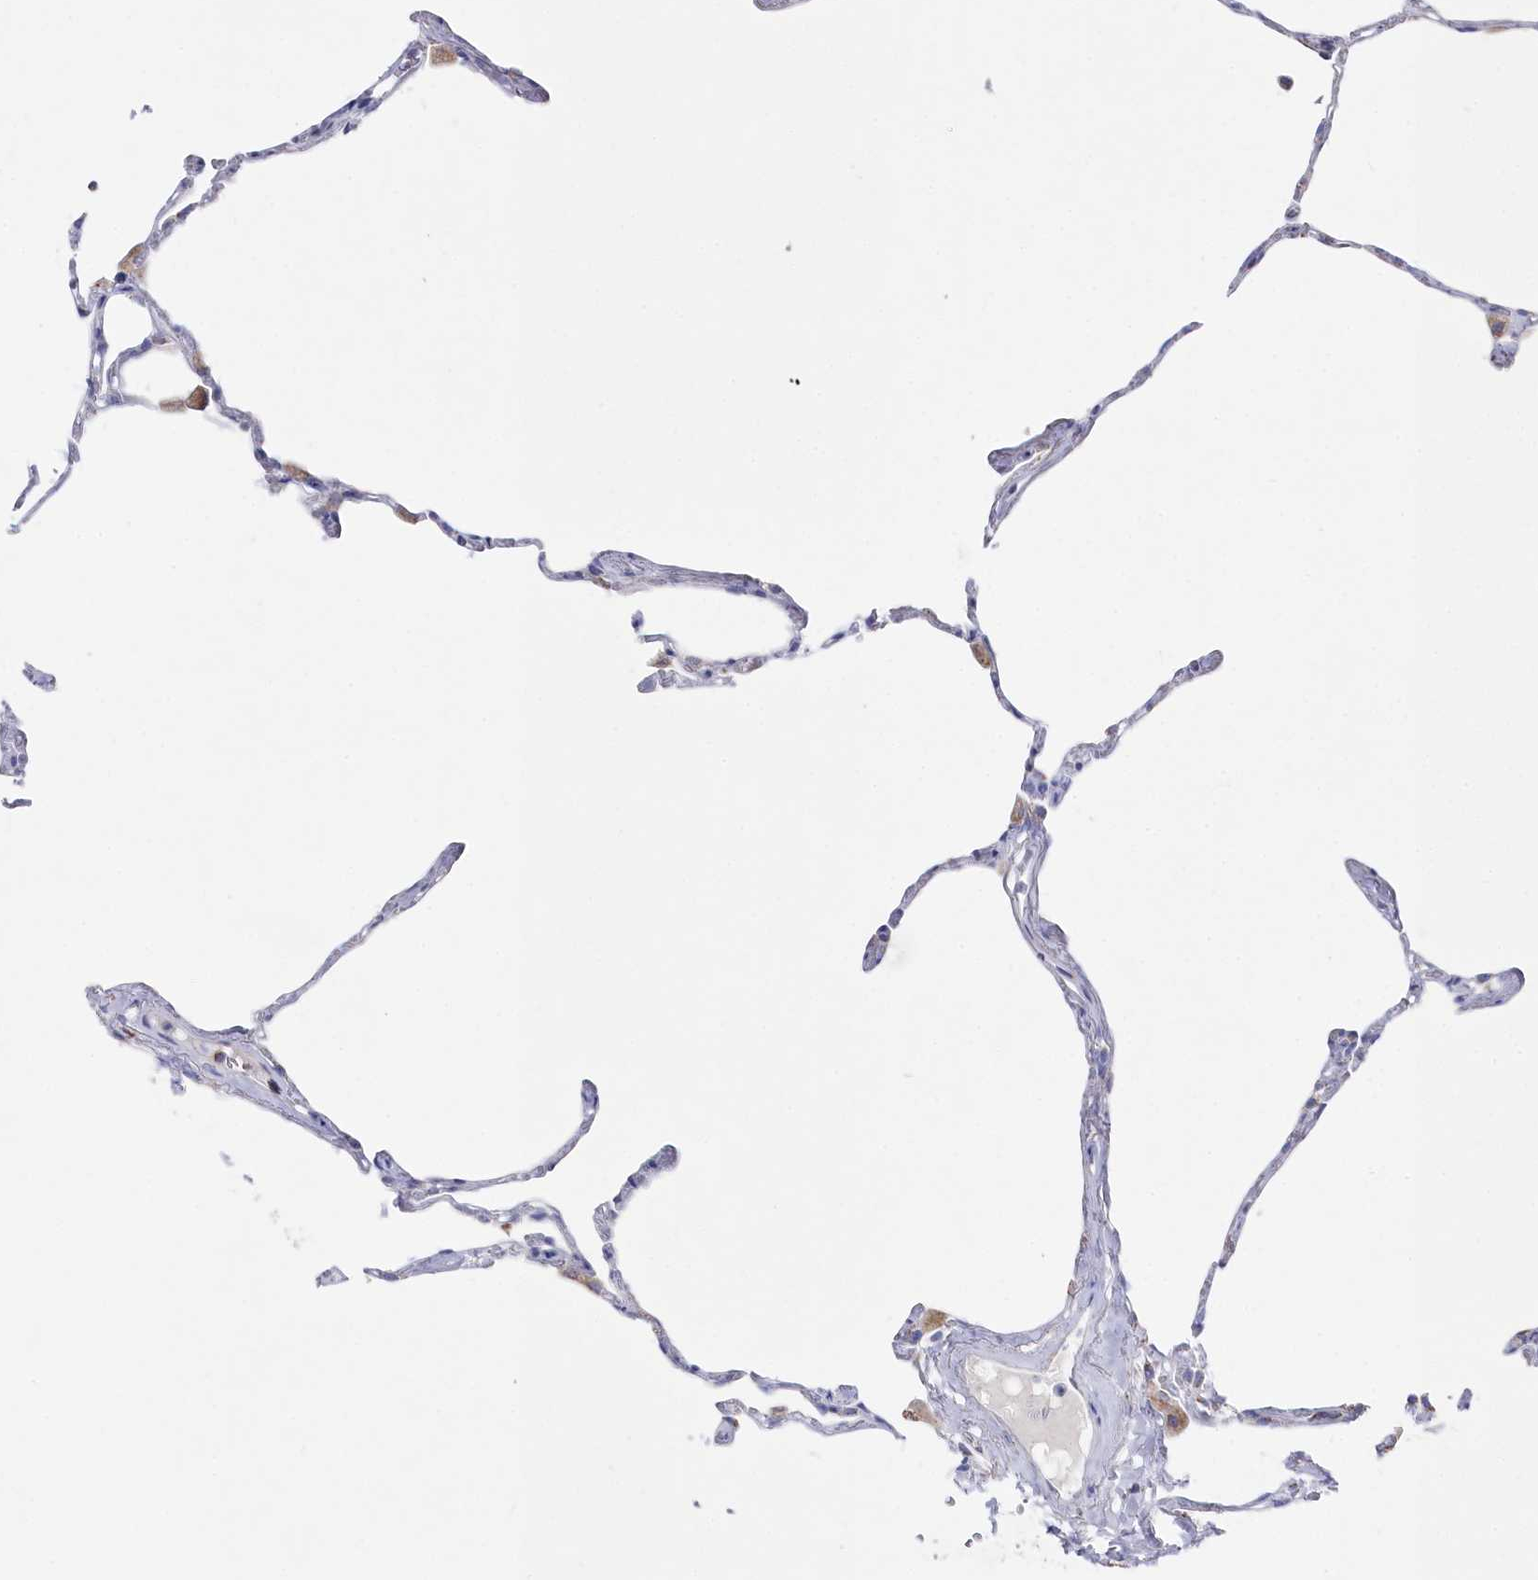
{"staining": {"intensity": "weak", "quantity": "<25%", "location": "cytoplasmic/membranous"}, "tissue": "lung", "cell_type": "Alveolar cells", "image_type": "normal", "snomed": [{"axis": "morphology", "description": "Normal tissue, NOS"}, {"axis": "topography", "description": "Lung"}], "caption": "Immunohistochemistry histopathology image of unremarkable human lung stained for a protein (brown), which displays no staining in alveolar cells.", "gene": "GLS2", "patient": {"sex": "male", "age": 65}}